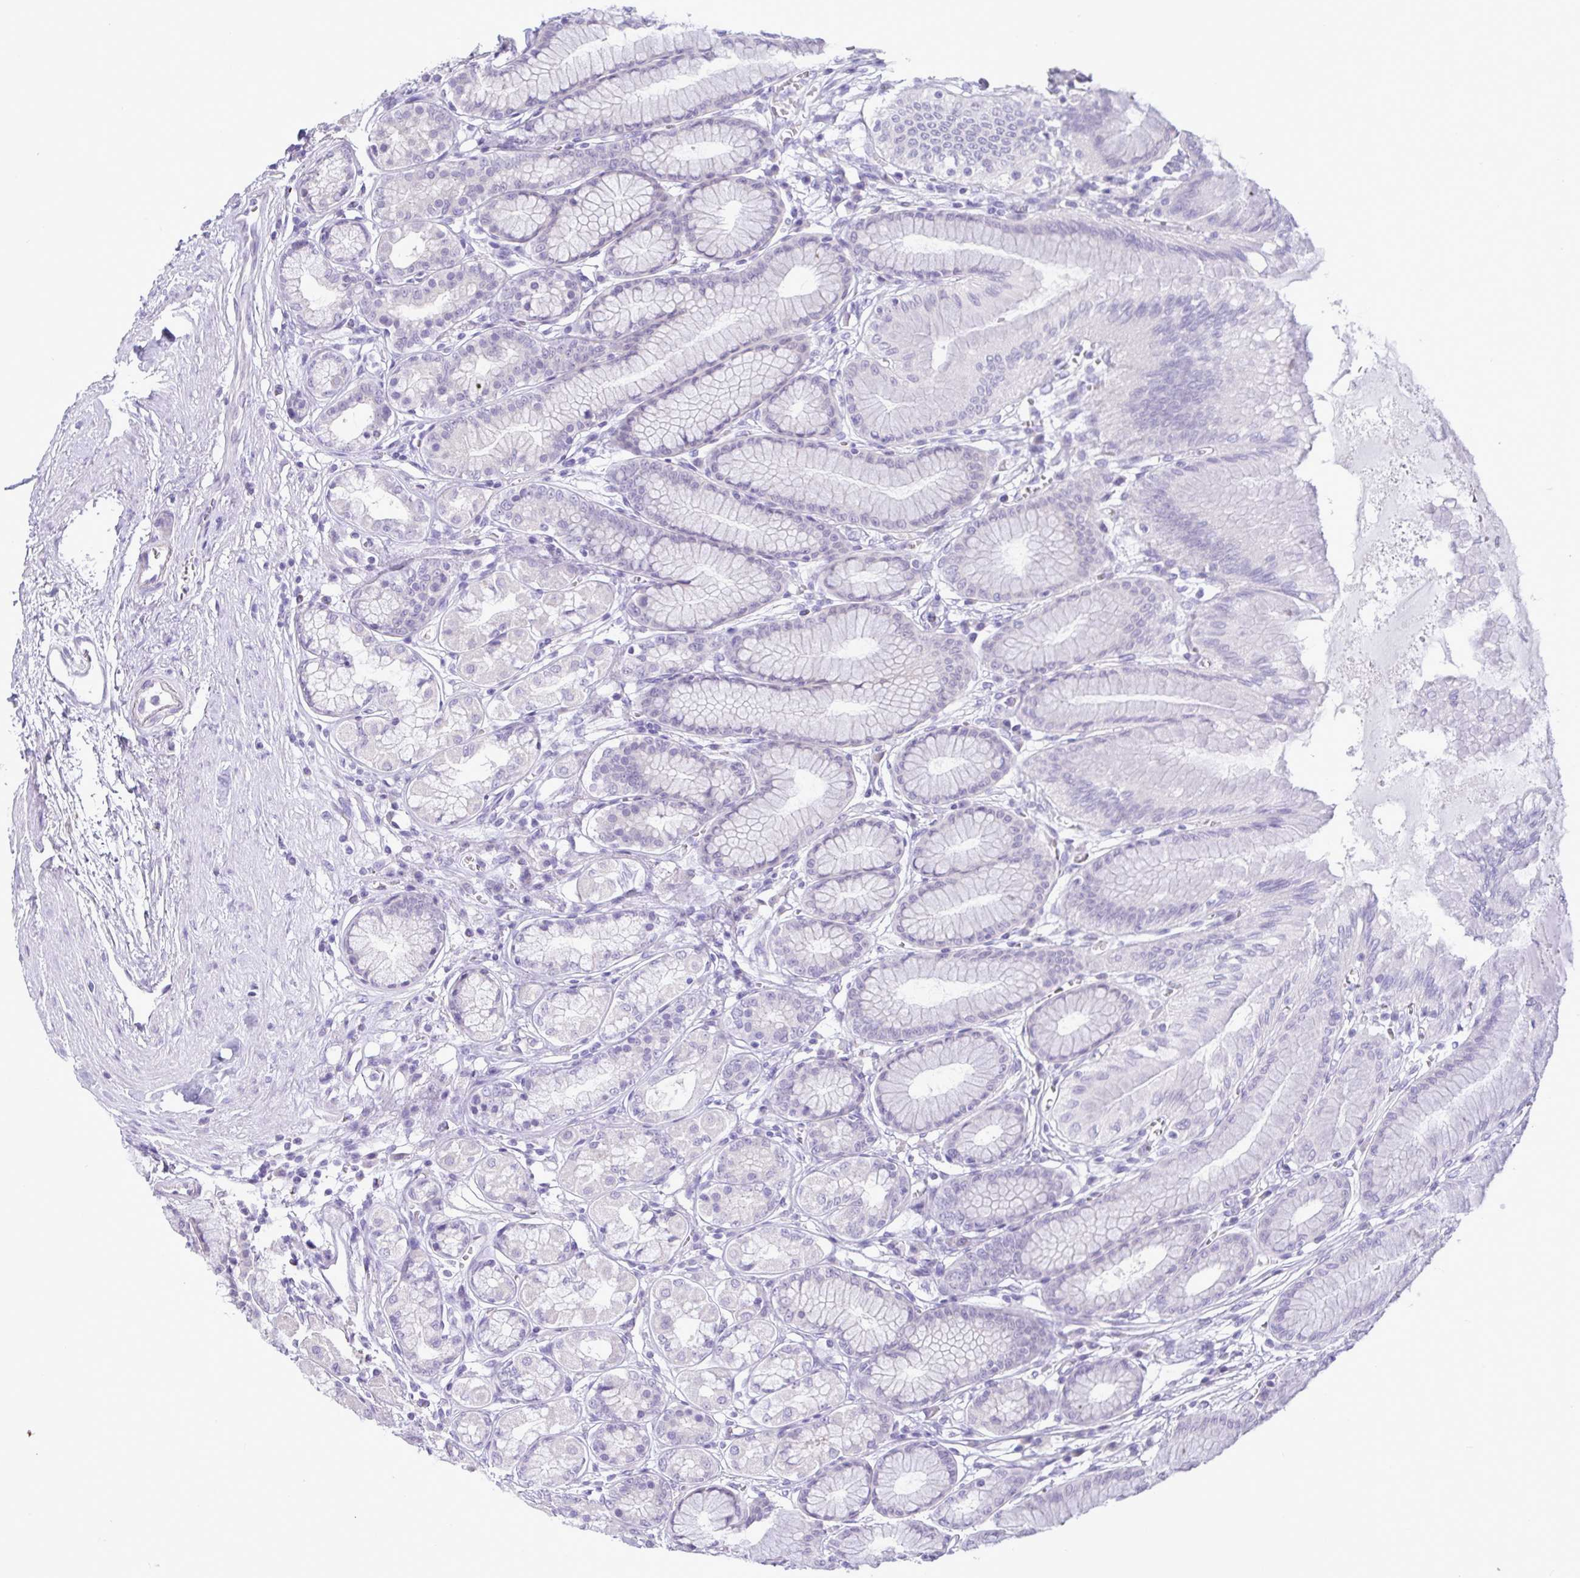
{"staining": {"intensity": "negative", "quantity": "none", "location": "none"}, "tissue": "stomach", "cell_type": "Glandular cells", "image_type": "normal", "snomed": [{"axis": "morphology", "description": "Normal tissue, NOS"}, {"axis": "topography", "description": "Stomach"}, {"axis": "topography", "description": "Stomach, lower"}], "caption": "This is an IHC micrograph of normal human stomach. There is no staining in glandular cells.", "gene": "C4orf33", "patient": {"sex": "male", "age": 76}}